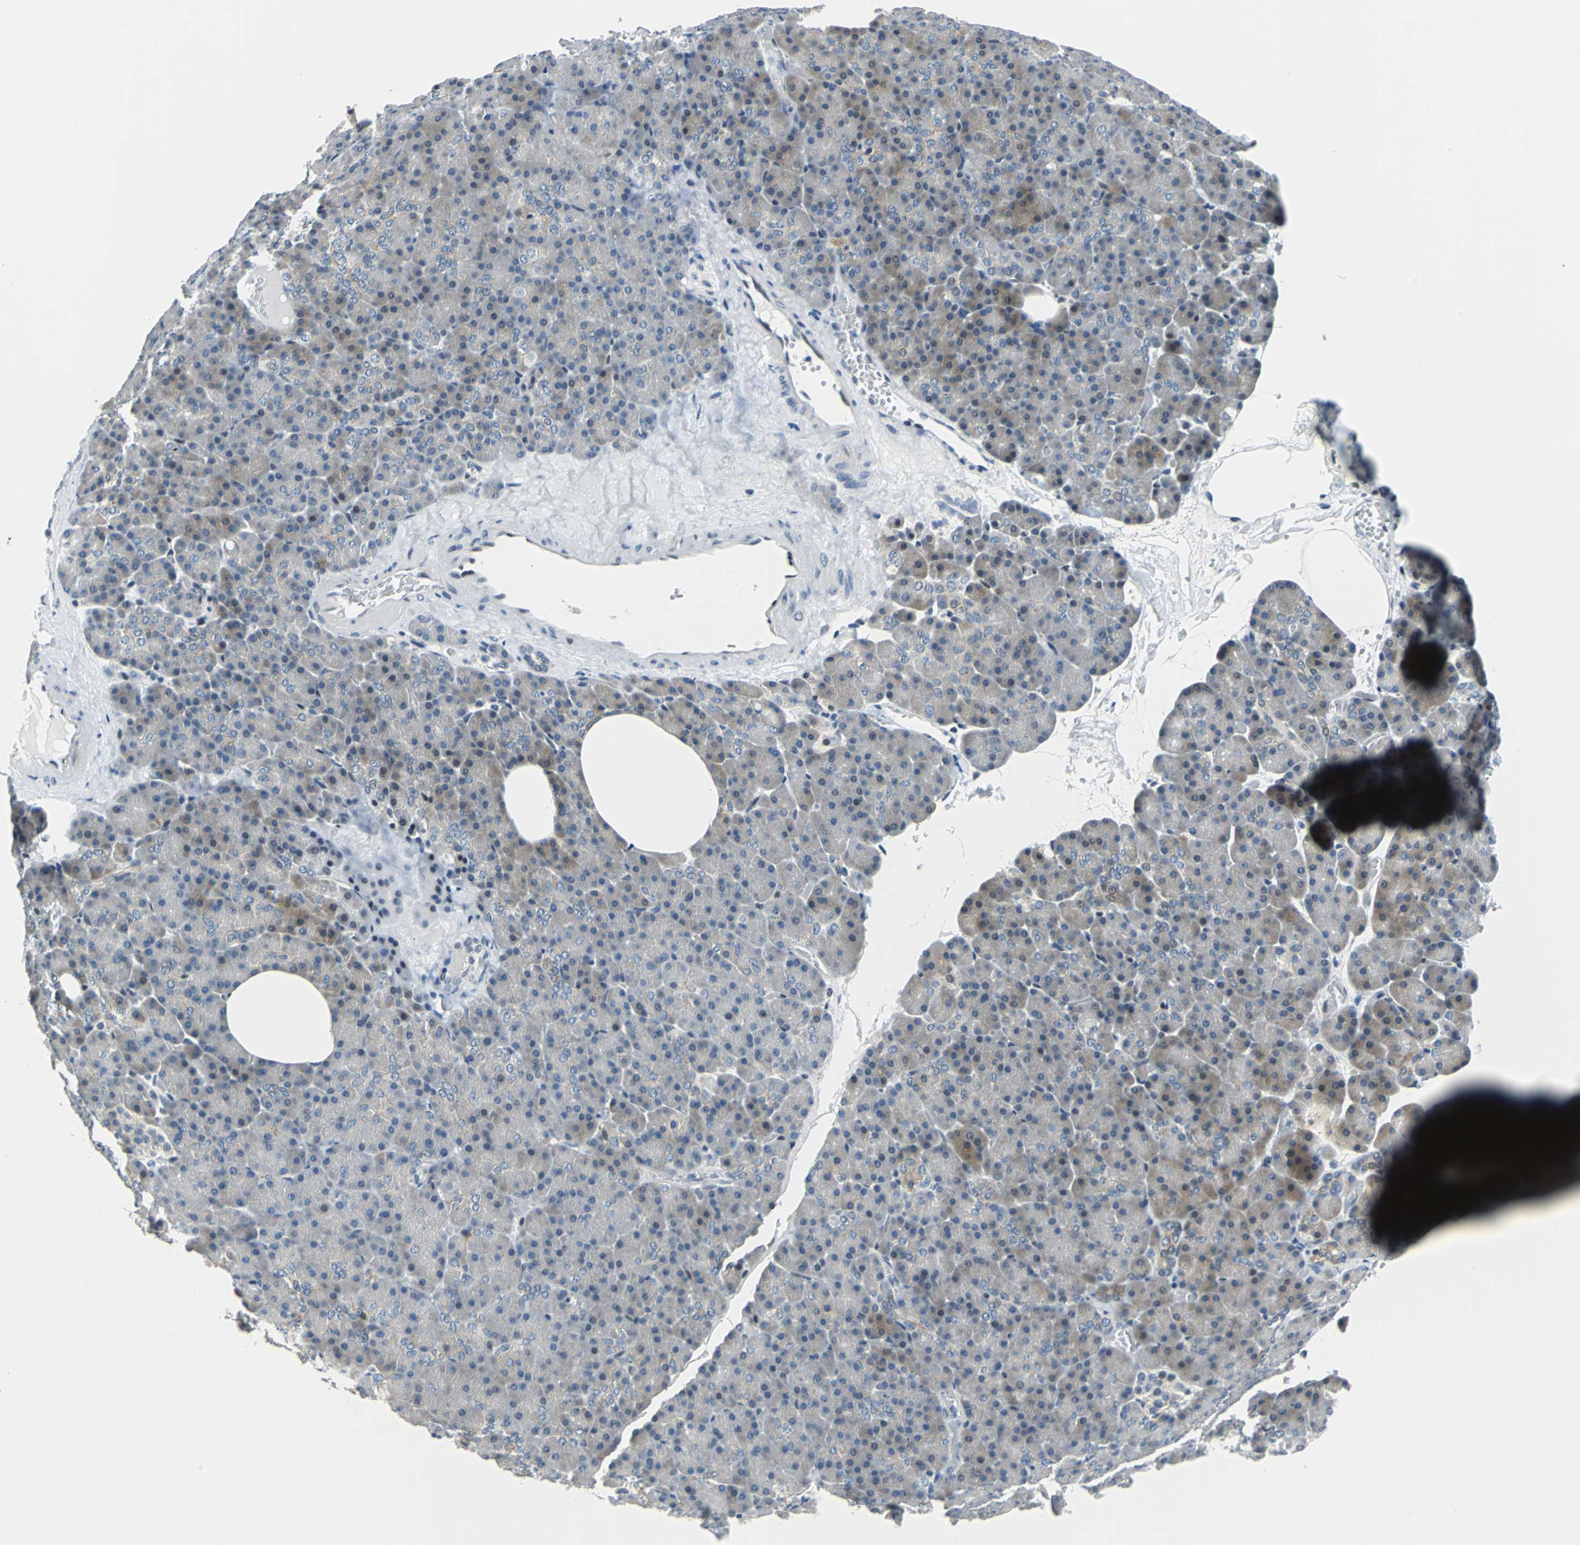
{"staining": {"intensity": "weak", "quantity": "25%-75%", "location": "cytoplasmic/membranous"}, "tissue": "carcinoid", "cell_type": "Tumor cells", "image_type": "cancer", "snomed": [{"axis": "morphology", "description": "Normal tissue, NOS"}, {"axis": "morphology", "description": "Carcinoid, malignant, NOS"}, {"axis": "topography", "description": "Pancreas"}], "caption": "Immunohistochemistry (IHC) of carcinoid (malignant) demonstrates low levels of weak cytoplasmic/membranous expression in approximately 25%-75% of tumor cells.", "gene": "HCFC2", "patient": {"sex": "female", "age": 35}}